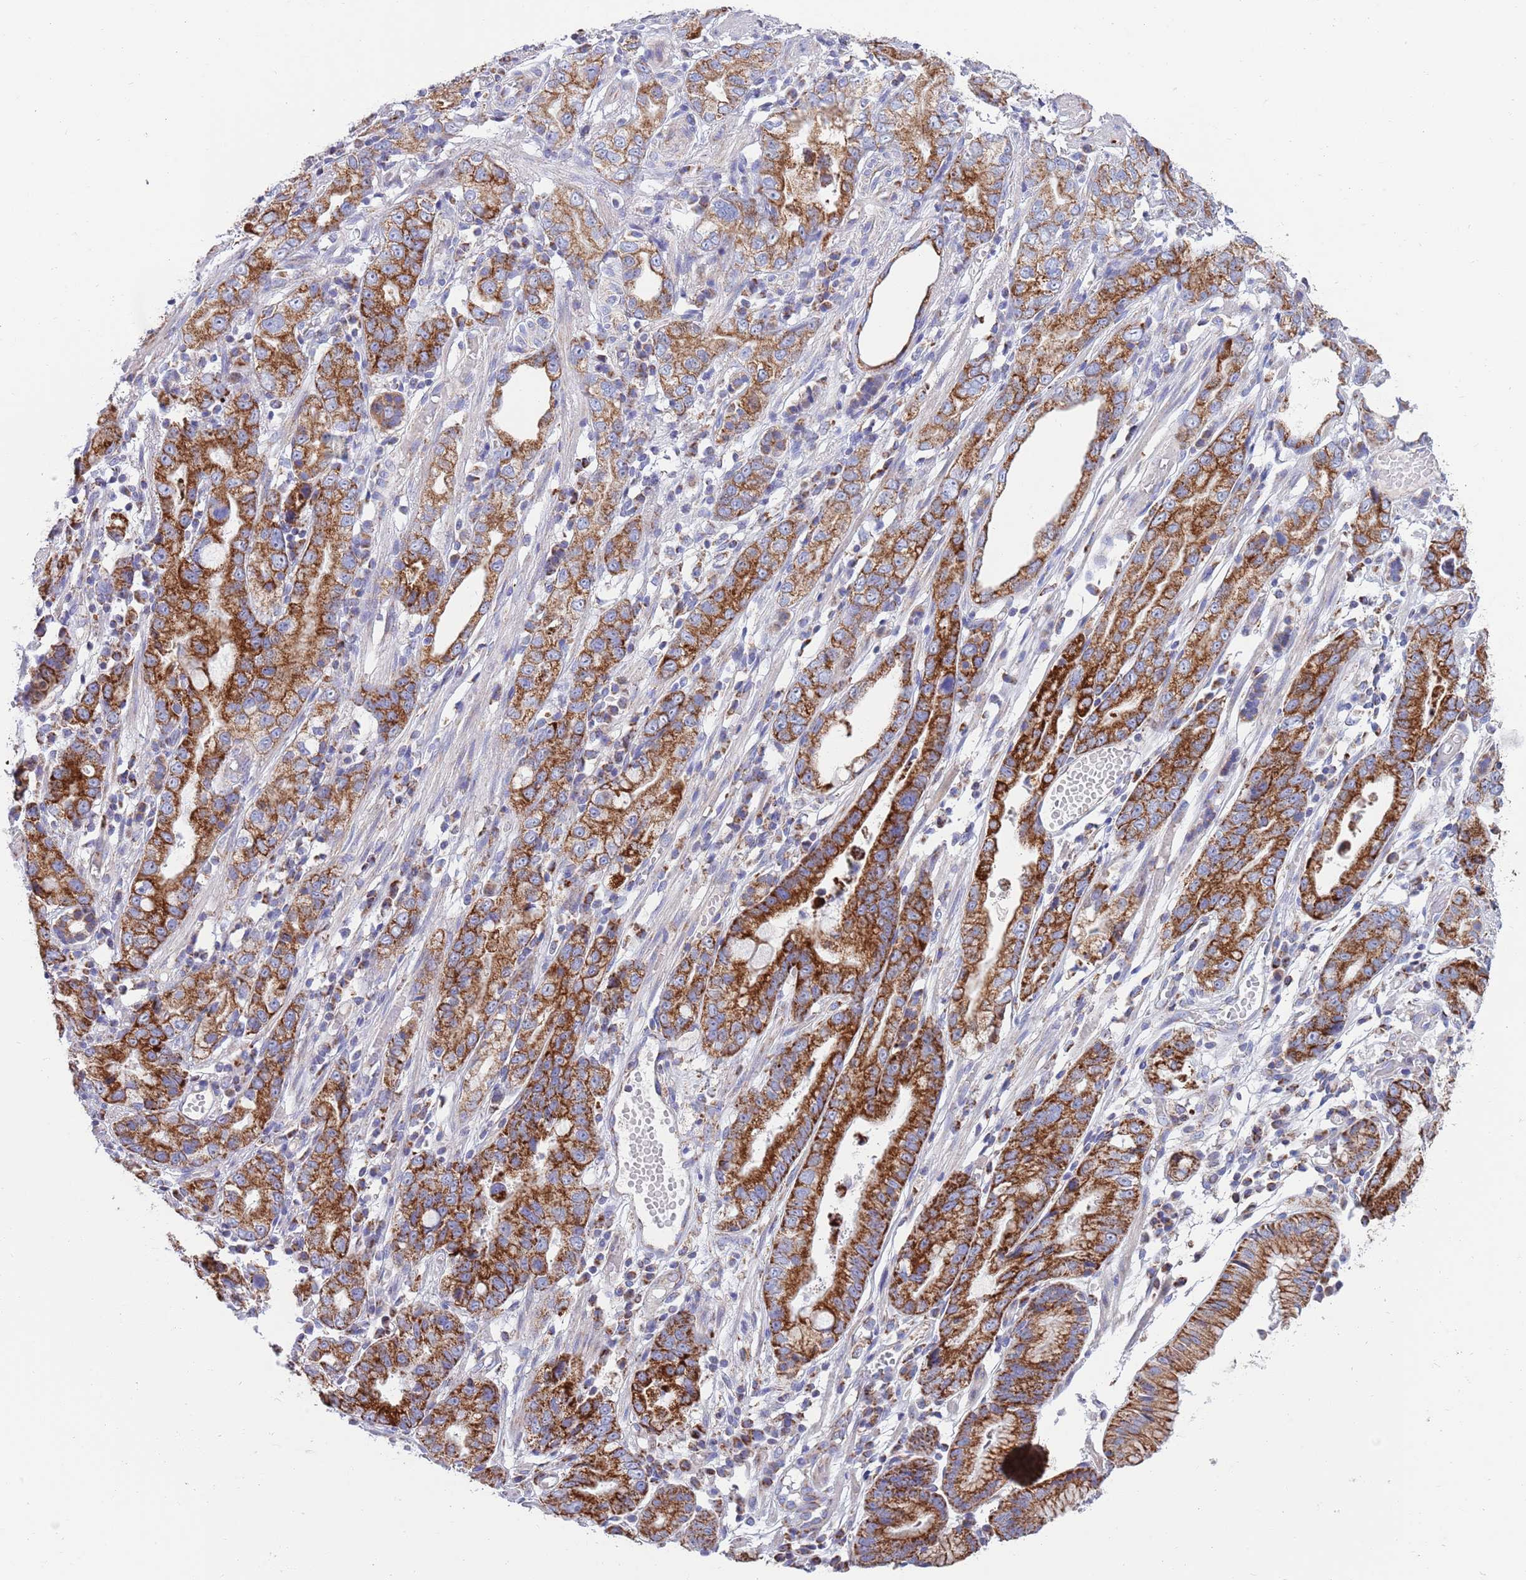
{"staining": {"intensity": "strong", "quantity": ">75%", "location": "cytoplasmic/membranous"}, "tissue": "stomach cancer", "cell_type": "Tumor cells", "image_type": "cancer", "snomed": [{"axis": "morphology", "description": "Adenocarcinoma, NOS"}, {"axis": "topography", "description": "Stomach"}], "caption": "IHC of adenocarcinoma (stomach) shows high levels of strong cytoplasmic/membranous staining in about >75% of tumor cells.", "gene": "EMC8", "patient": {"sex": "male", "age": 55}}